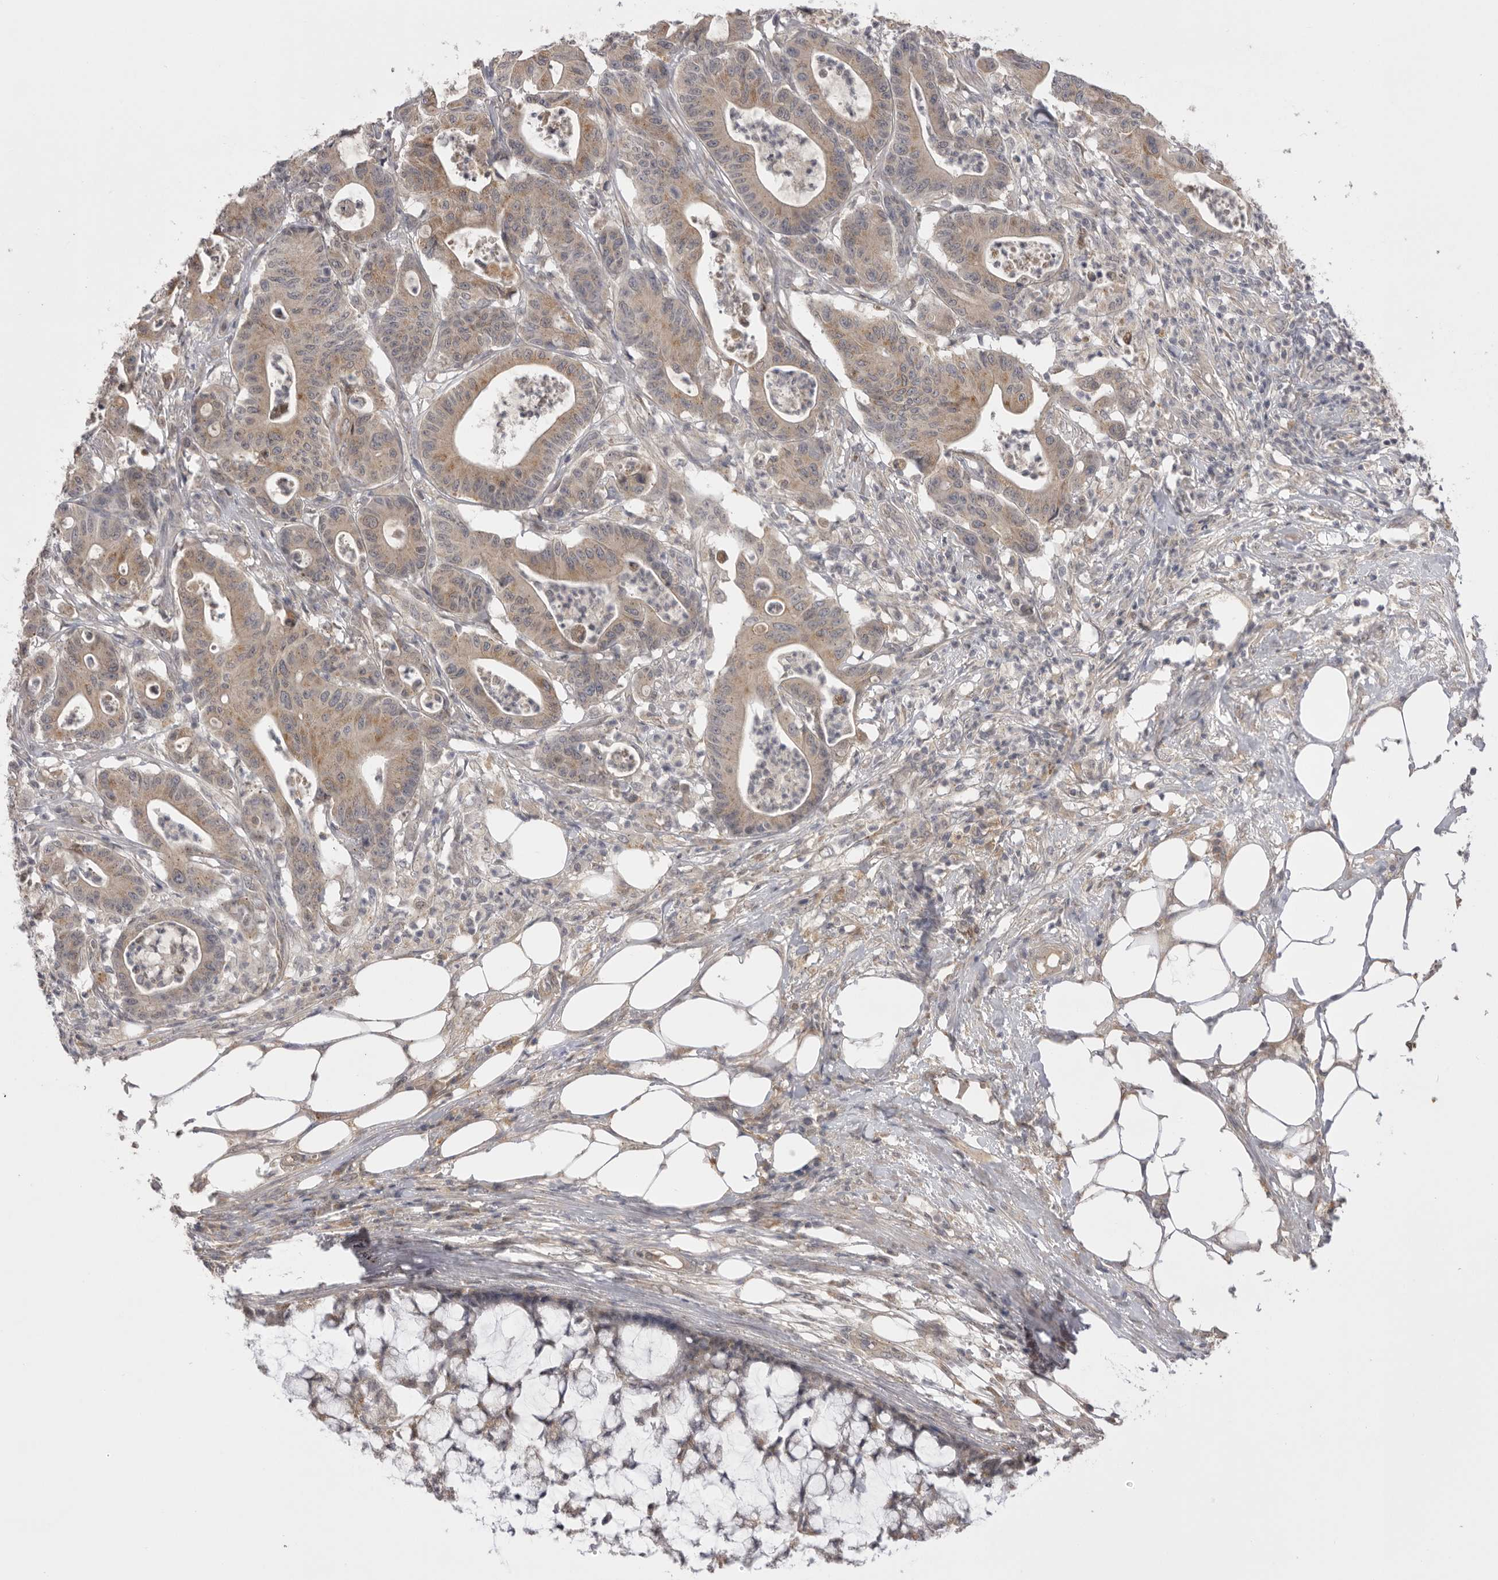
{"staining": {"intensity": "moderate", "quantity": ">75%", "location": "cytoplasmic/membranous"}, "tissue": "colorectal cancer", "cell_type": "Tumor cells", "image_type": "cancer", "snomed": [{"axis": "morphology", "description": "Adenocarcinoma, NOS"}, {"axis": "topography", "description": "Colon"}], "caption": "Adenocarcinoma (colorectal) stained for a protein (brown) demonstrates moderate cytoplasmic/membranous positive positivity in about >75% of tumor cells.", "gene": "TLR3", "patient": {"sex": "female", "age": 84}}